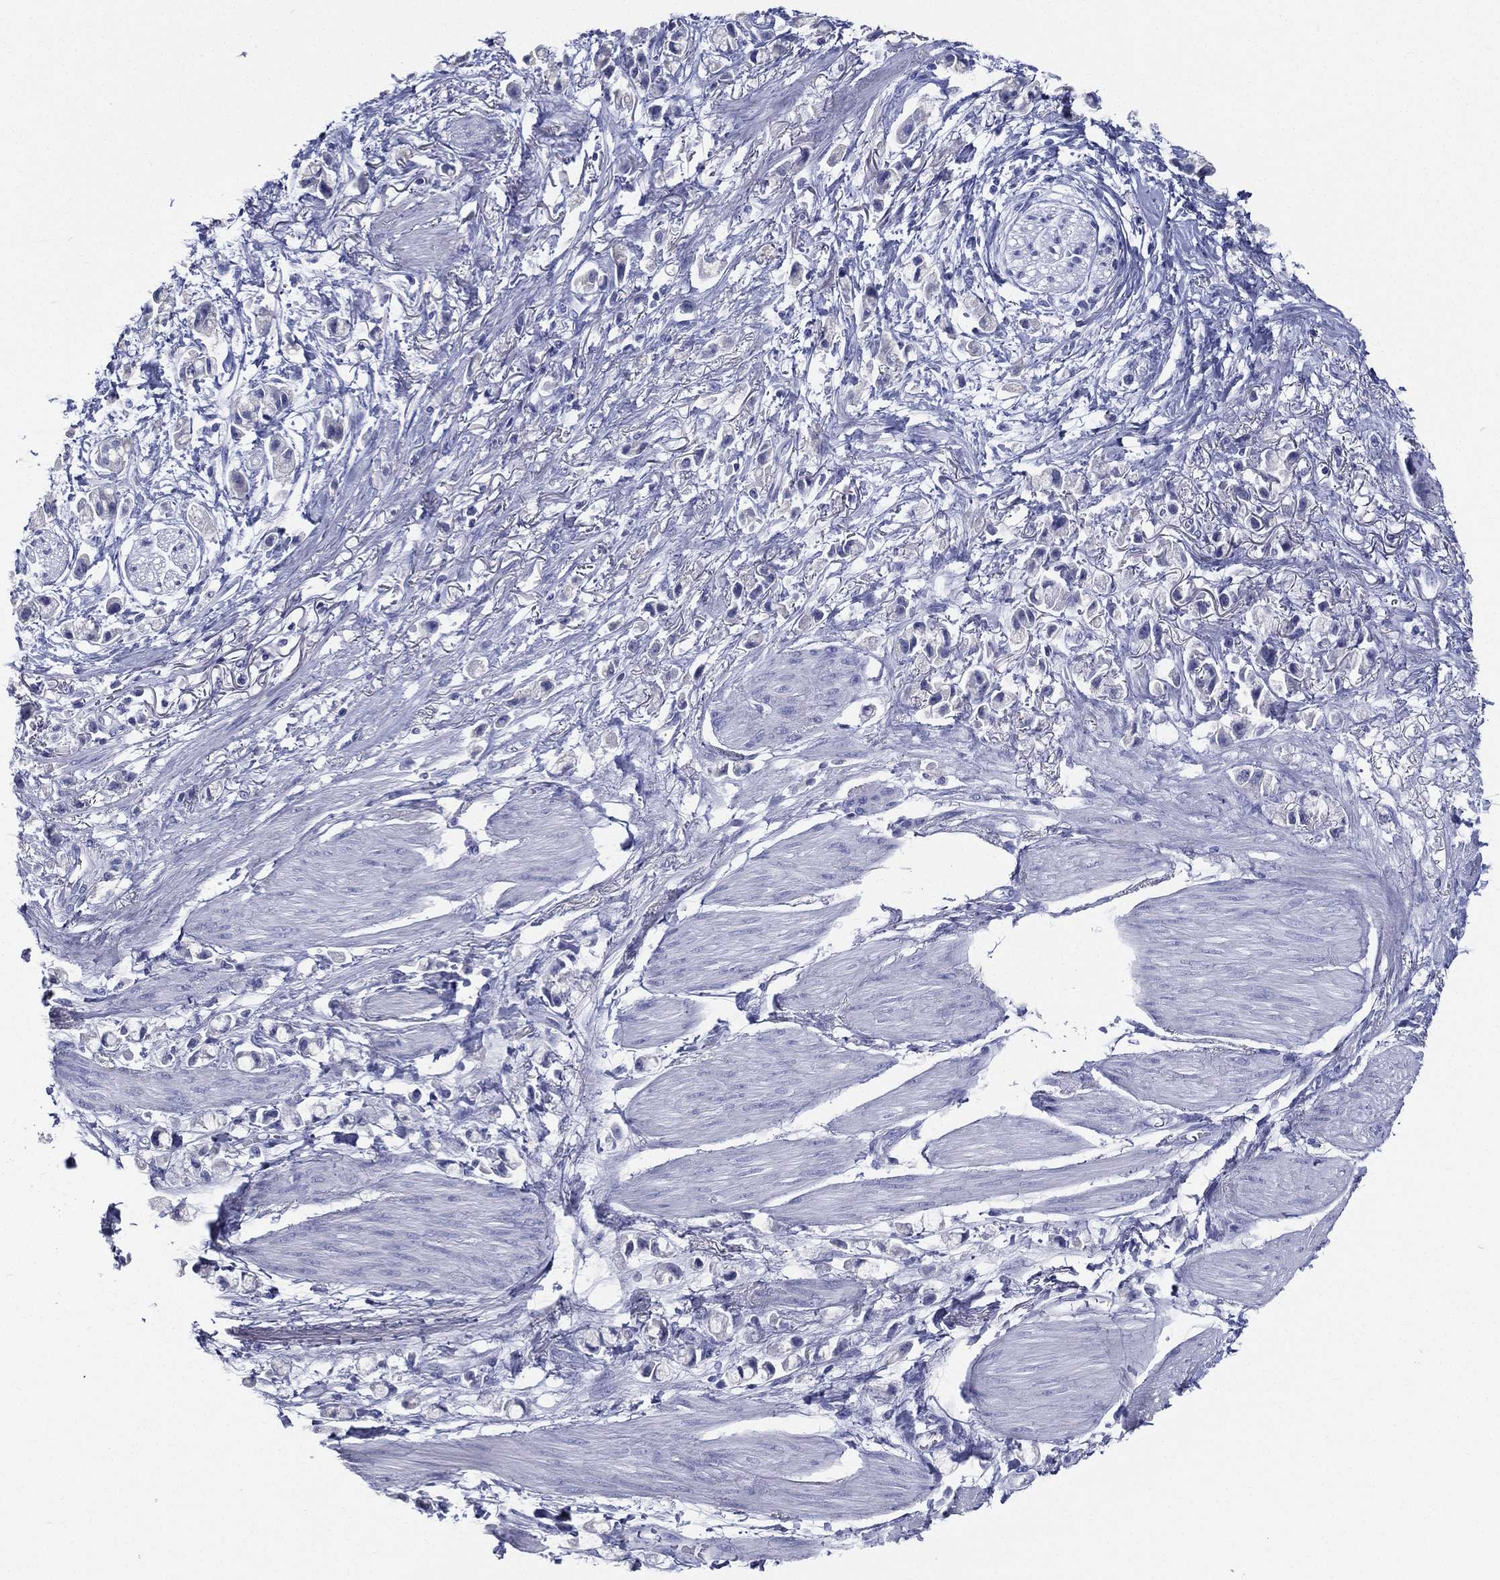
{"staining": {"intensity": "negative", "quantity": "none", "location": "none"}, "tissue": "stomach cancer", "cell_type": "Tumor cells", "image_type": "cancer", "snomed": [{"axis": "morphology", "description": "Adenocarcinoma, NOS"}, {"axis": "topography", "description": "Stomach"}], "caption": "There is no significant expression in tumor cells of stomach cancer.", "gene": "RSPH4A", "patient": {"sex": "female", "age": 81}}